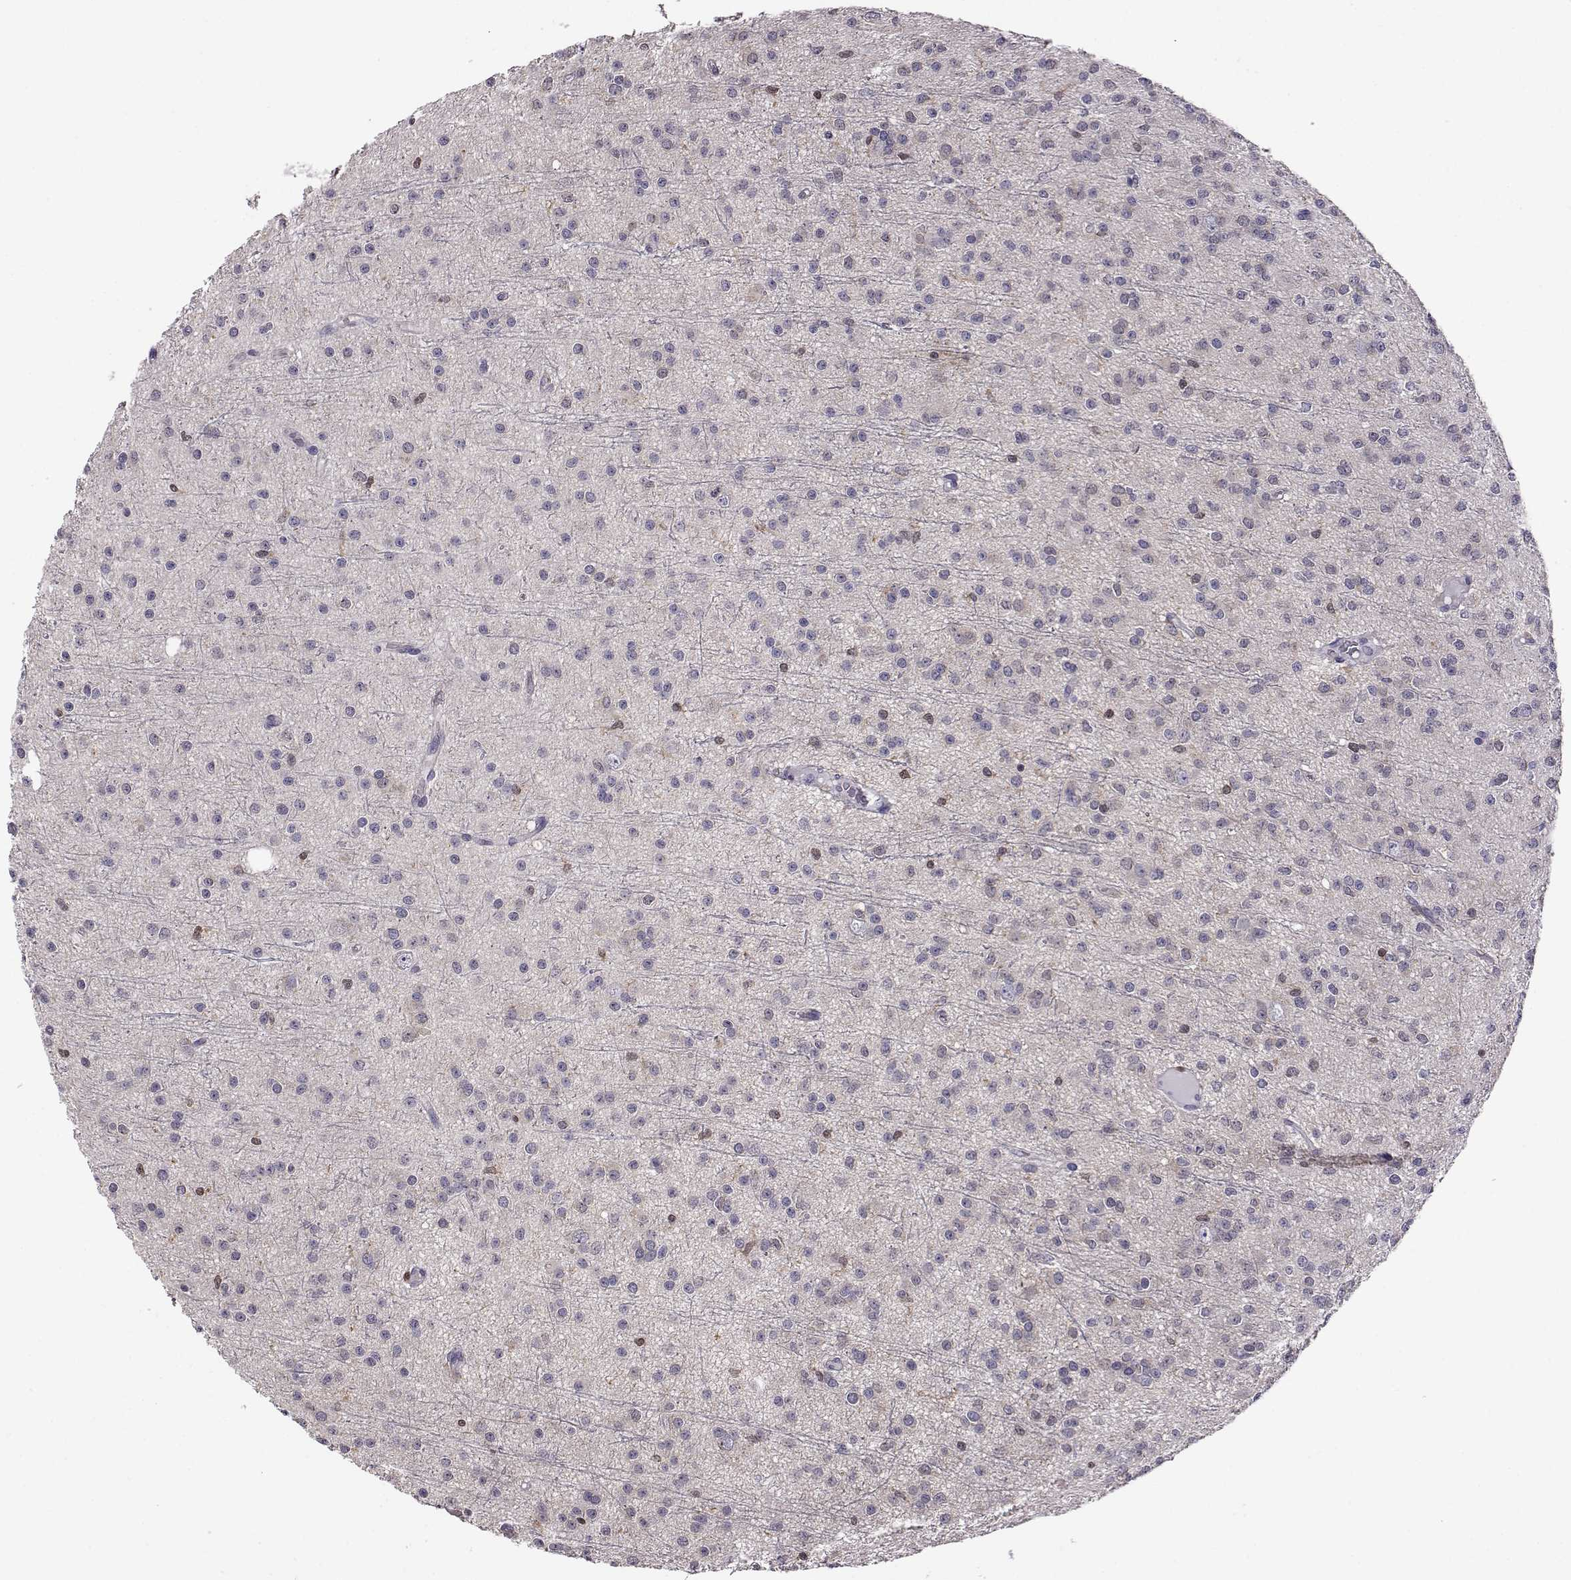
{"staining": {"intensity": "negative", "quantity": "none", "location": "none"}, "tissue": "glioma", "cell_type": "Tumor cells", "image_type": "cancer", "snomed": [{"axis": "morphology", "description": "Glioma, malignant, Low grade"}, {"axis": "topography", "description": "Brain"}], "caption": "The photomicrograph reveals no significant positivity in tumor cells of malignant glioma (low-grade).", "gene": "AKR1B1", "patient": {"sex": "male", "age": 27}}